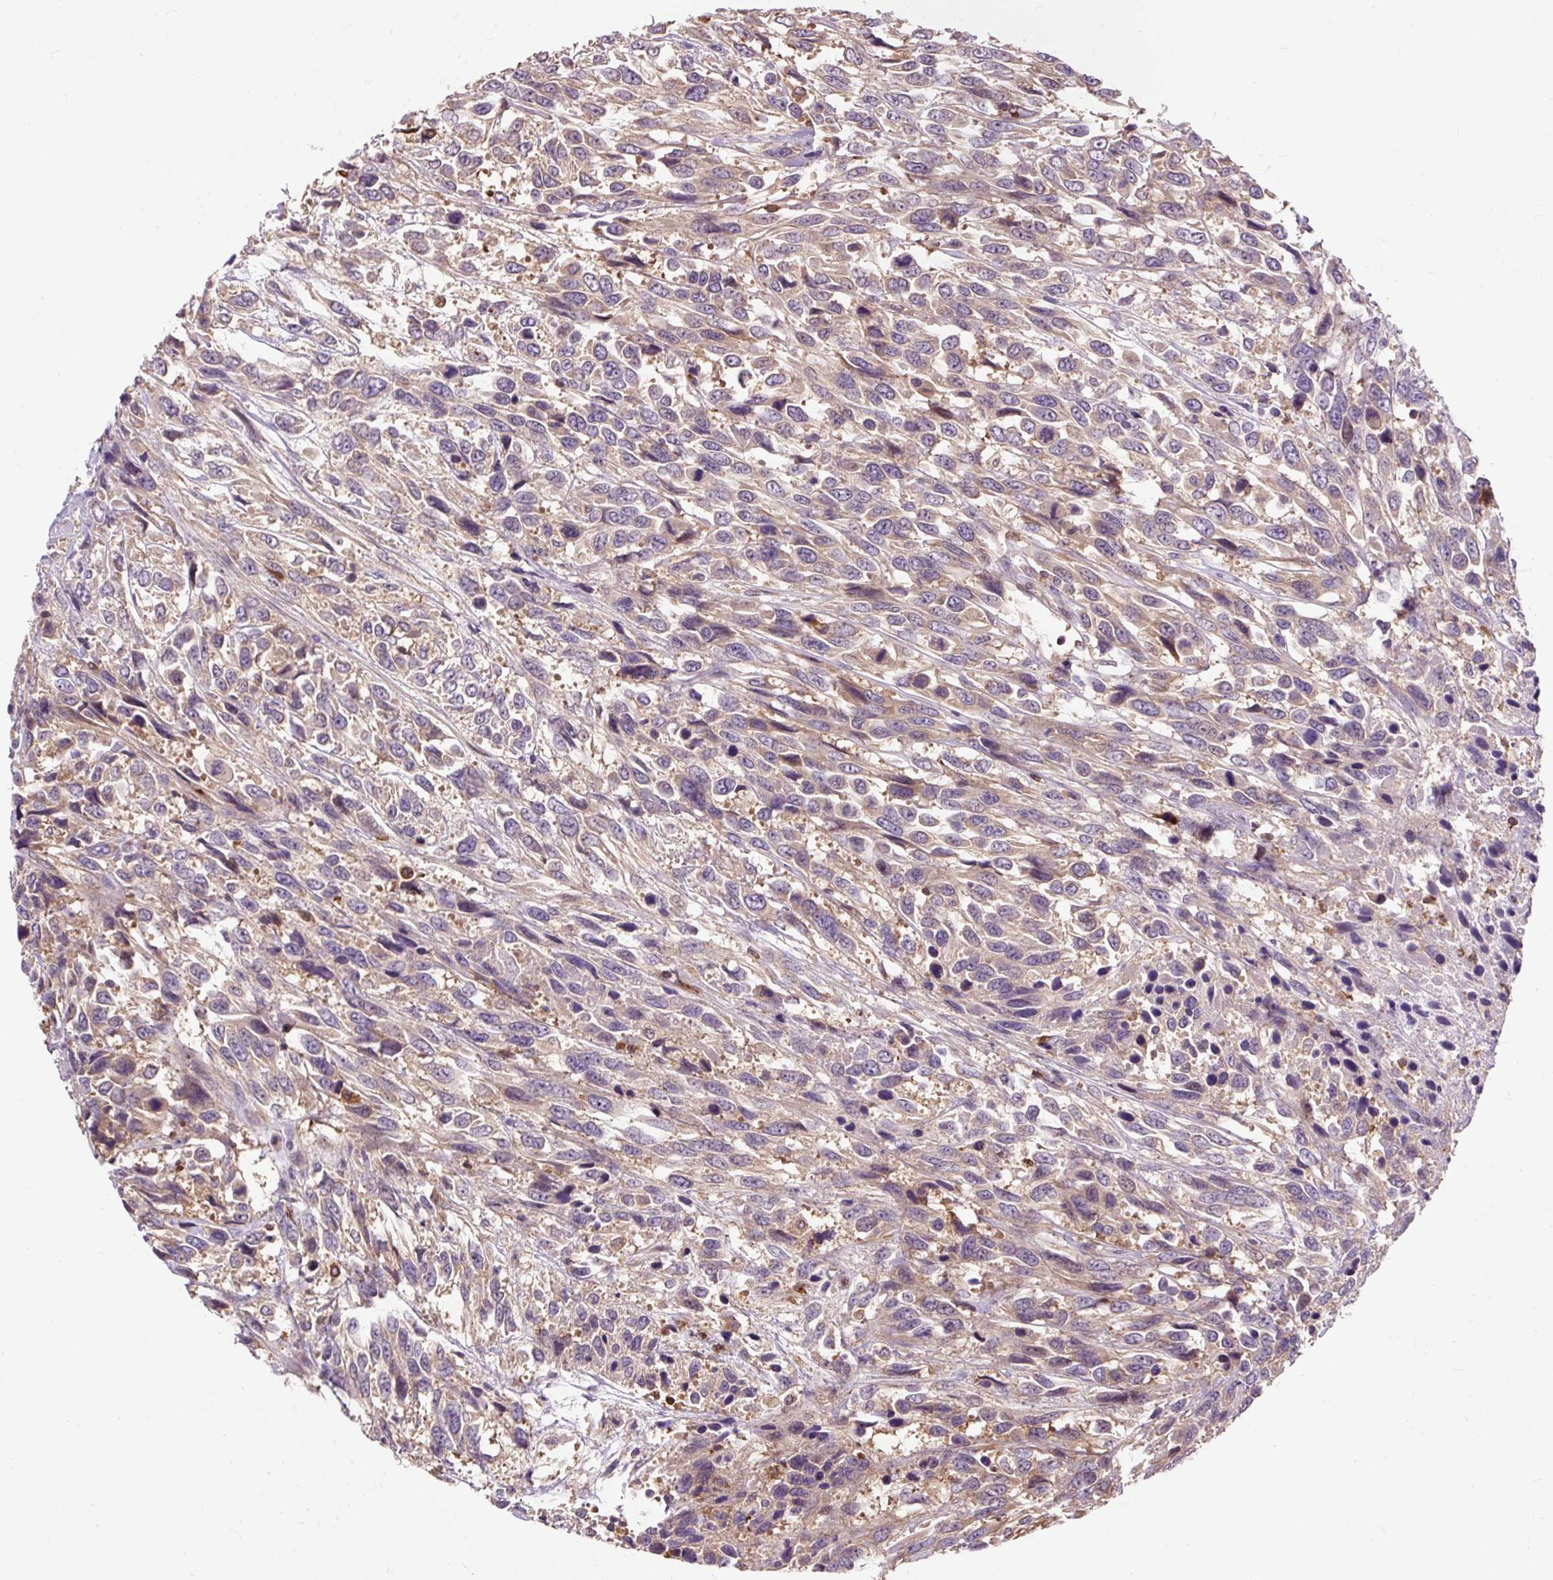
{"staining": {"intensity": "weak", "quantity": ">75%", "location": "cytoplasmic/membranous"}, "tissue": "urothelial cancer", "cell_type": "Tumor cells", "image_type": "cancer", "snomed": [{"axis": "morphology", "description": "Urothelial carcinoma, High grade"}, {"axis": "topography", "description": "Urinary bladder"}], "caption": "This image displays immunohistochemistry (IHC) staining of human urothelial cancer, with low weak cytoplasmic/membranous staining in approximately >75% of tumor cells.", "gene": "CISD3", "patient": {"sex": "female", "age": 70}}